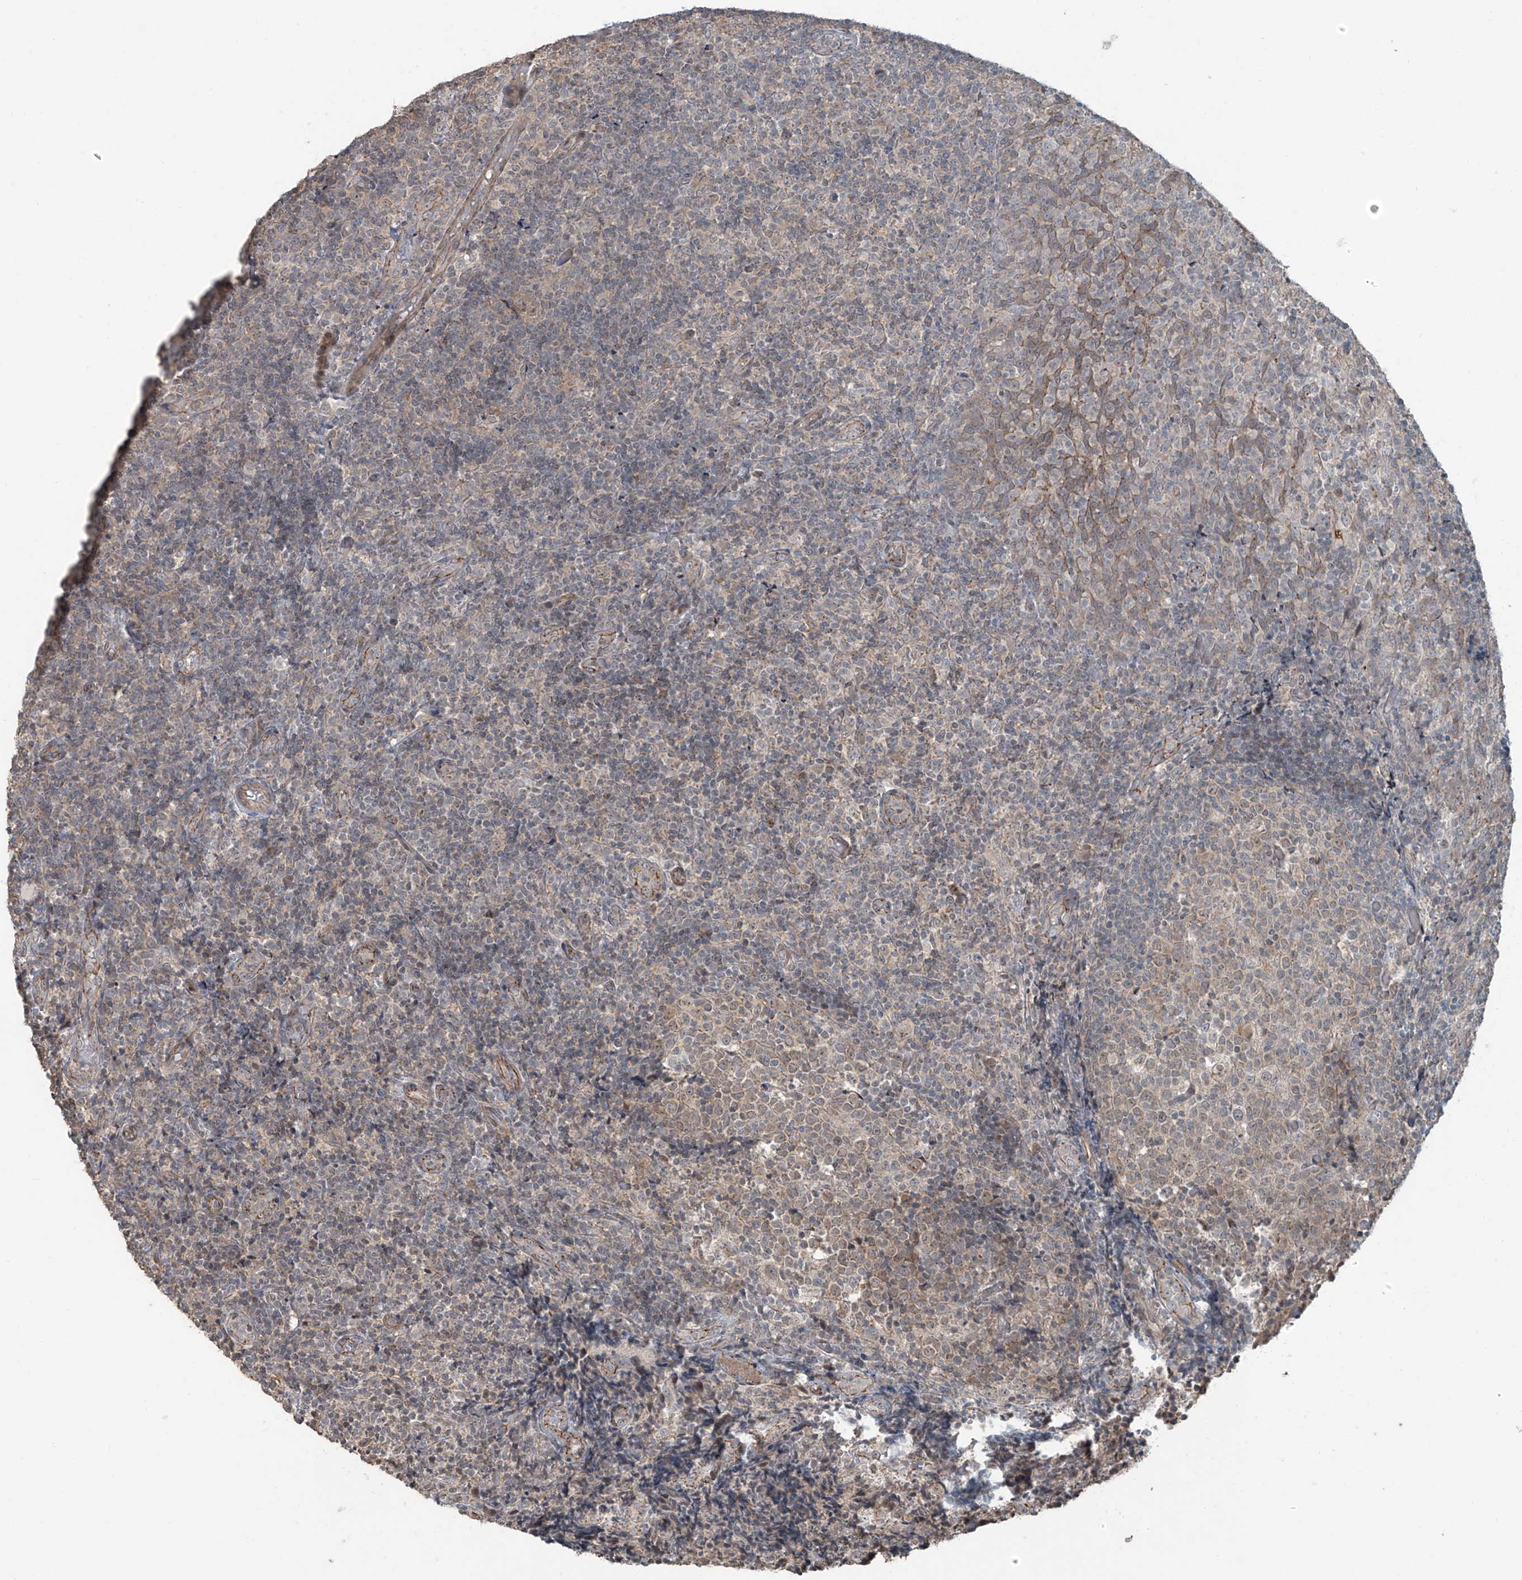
{"staining": {"intensity": "weak", "quantity": "25%-75%", "location": "cytoplasmic/membranous"}, "tissue": "tonsil", "cell_type": "Germinal center cells", "image_type": "normal", "snomed": [{"axis": "morphology", "description": "Normal tissue, NOS"}, {"axis": "topography", "description": "Tonsil"}], "caption": "Protein staining of benign tonsil displays weak cytoplasmic/membranous expression in about 25%-75% of germinal center cells.", "gene": "ZNF16", "patient": {"sex": "female", "age": 19}}